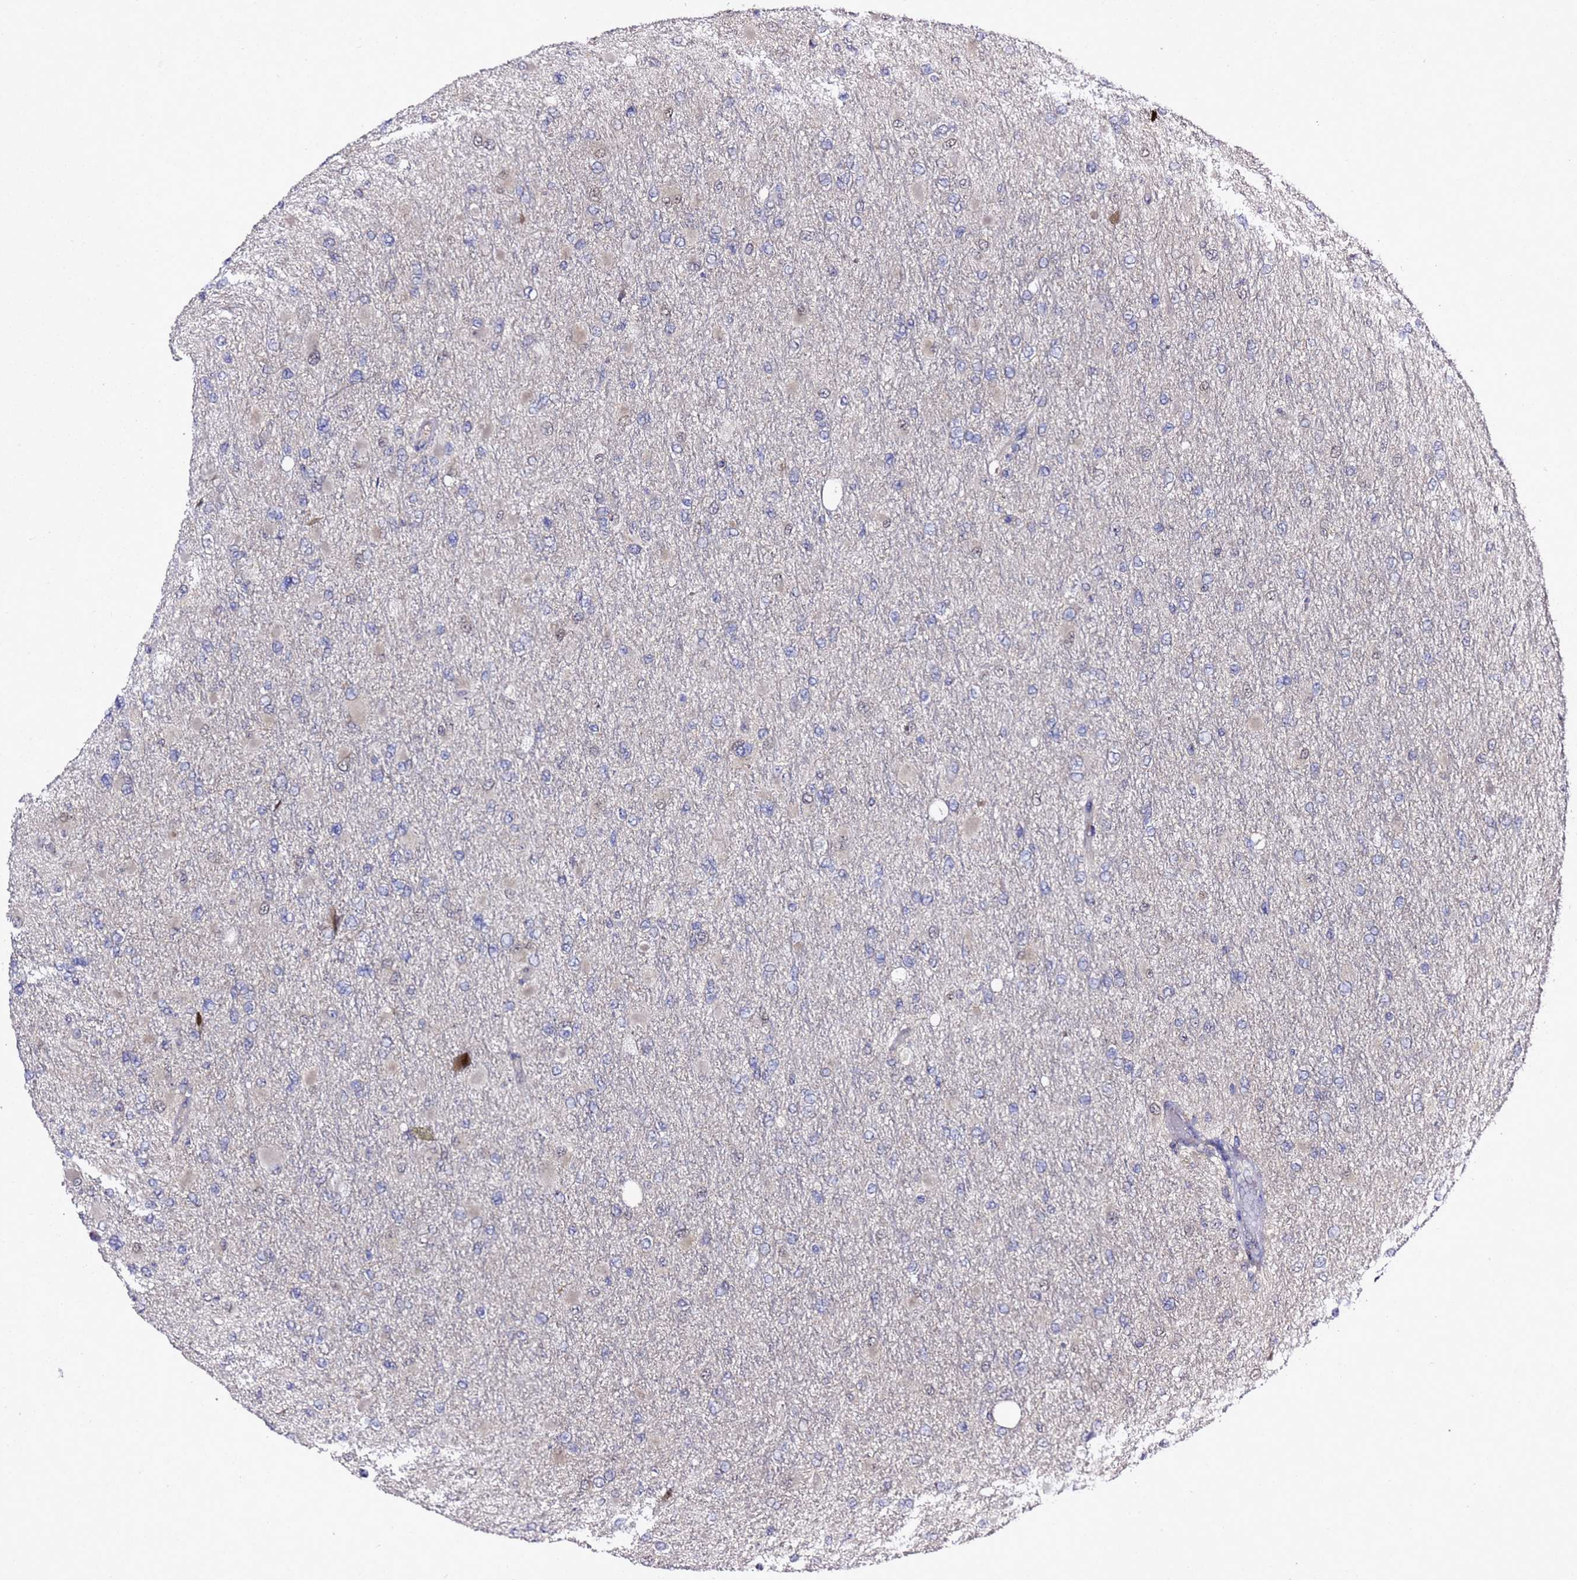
{"staining": {"intensity": "weak", "quantity": "<25%", "location": "nuclear"}, "tissue": "glioma", "cell_type": "Tumor cells", "image_type": "cancer", "snomed": [{"axis": "morphology", "description": "Glioma, malignant, High grade"}, {"axis": "topography", "description": "Cerebral cortex"}], "caption": "The photomicrograph exhibits no staining of tumor cells in glioma.", "gene": "ALG3", "patient": {"sex": "female", "age": 36}}